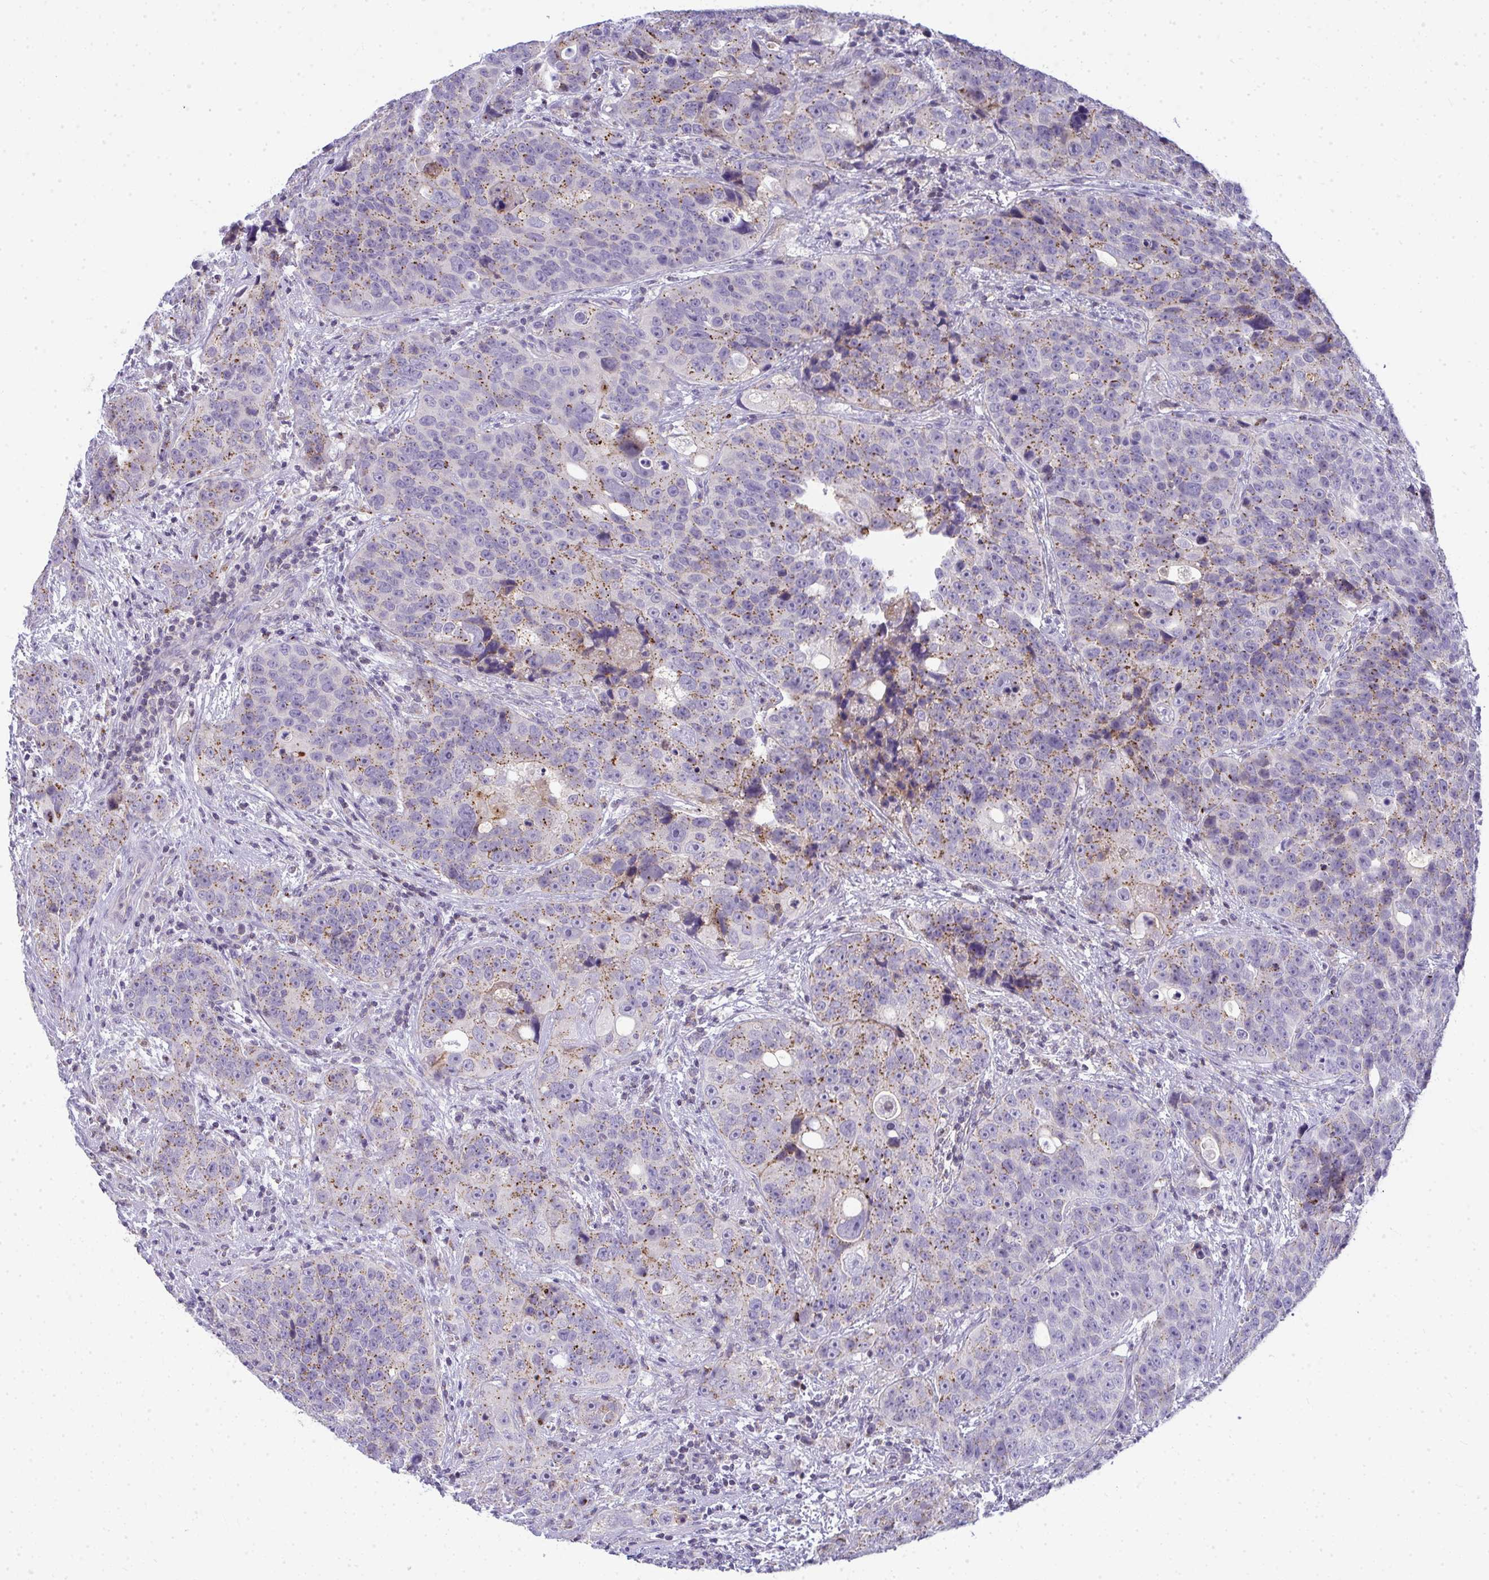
{"staining": {"intensity": "moderate", "quantity": "25%-75%", "location": "cytoplasmic/membranous"}, "tissue": "urothelial cancer", "cell_type": "Tumor cells", "image_type": "cancer", "snomed": [{"axis": "morphology", "description": "Urothelial carcinoma, NOS"}, {"axis": "topography", "description": "Urinary bladder"}], "caption": "Urothelial cancer stained with immunohistochemistry shows moderate cytoplasmic/membranous expression in about 25%-75% of tumor cells. (Brightfield microscopy of DAB IHC at high magnification).", "gene": "VPS4B", "patient": {"sex": "male", "age": 52}}